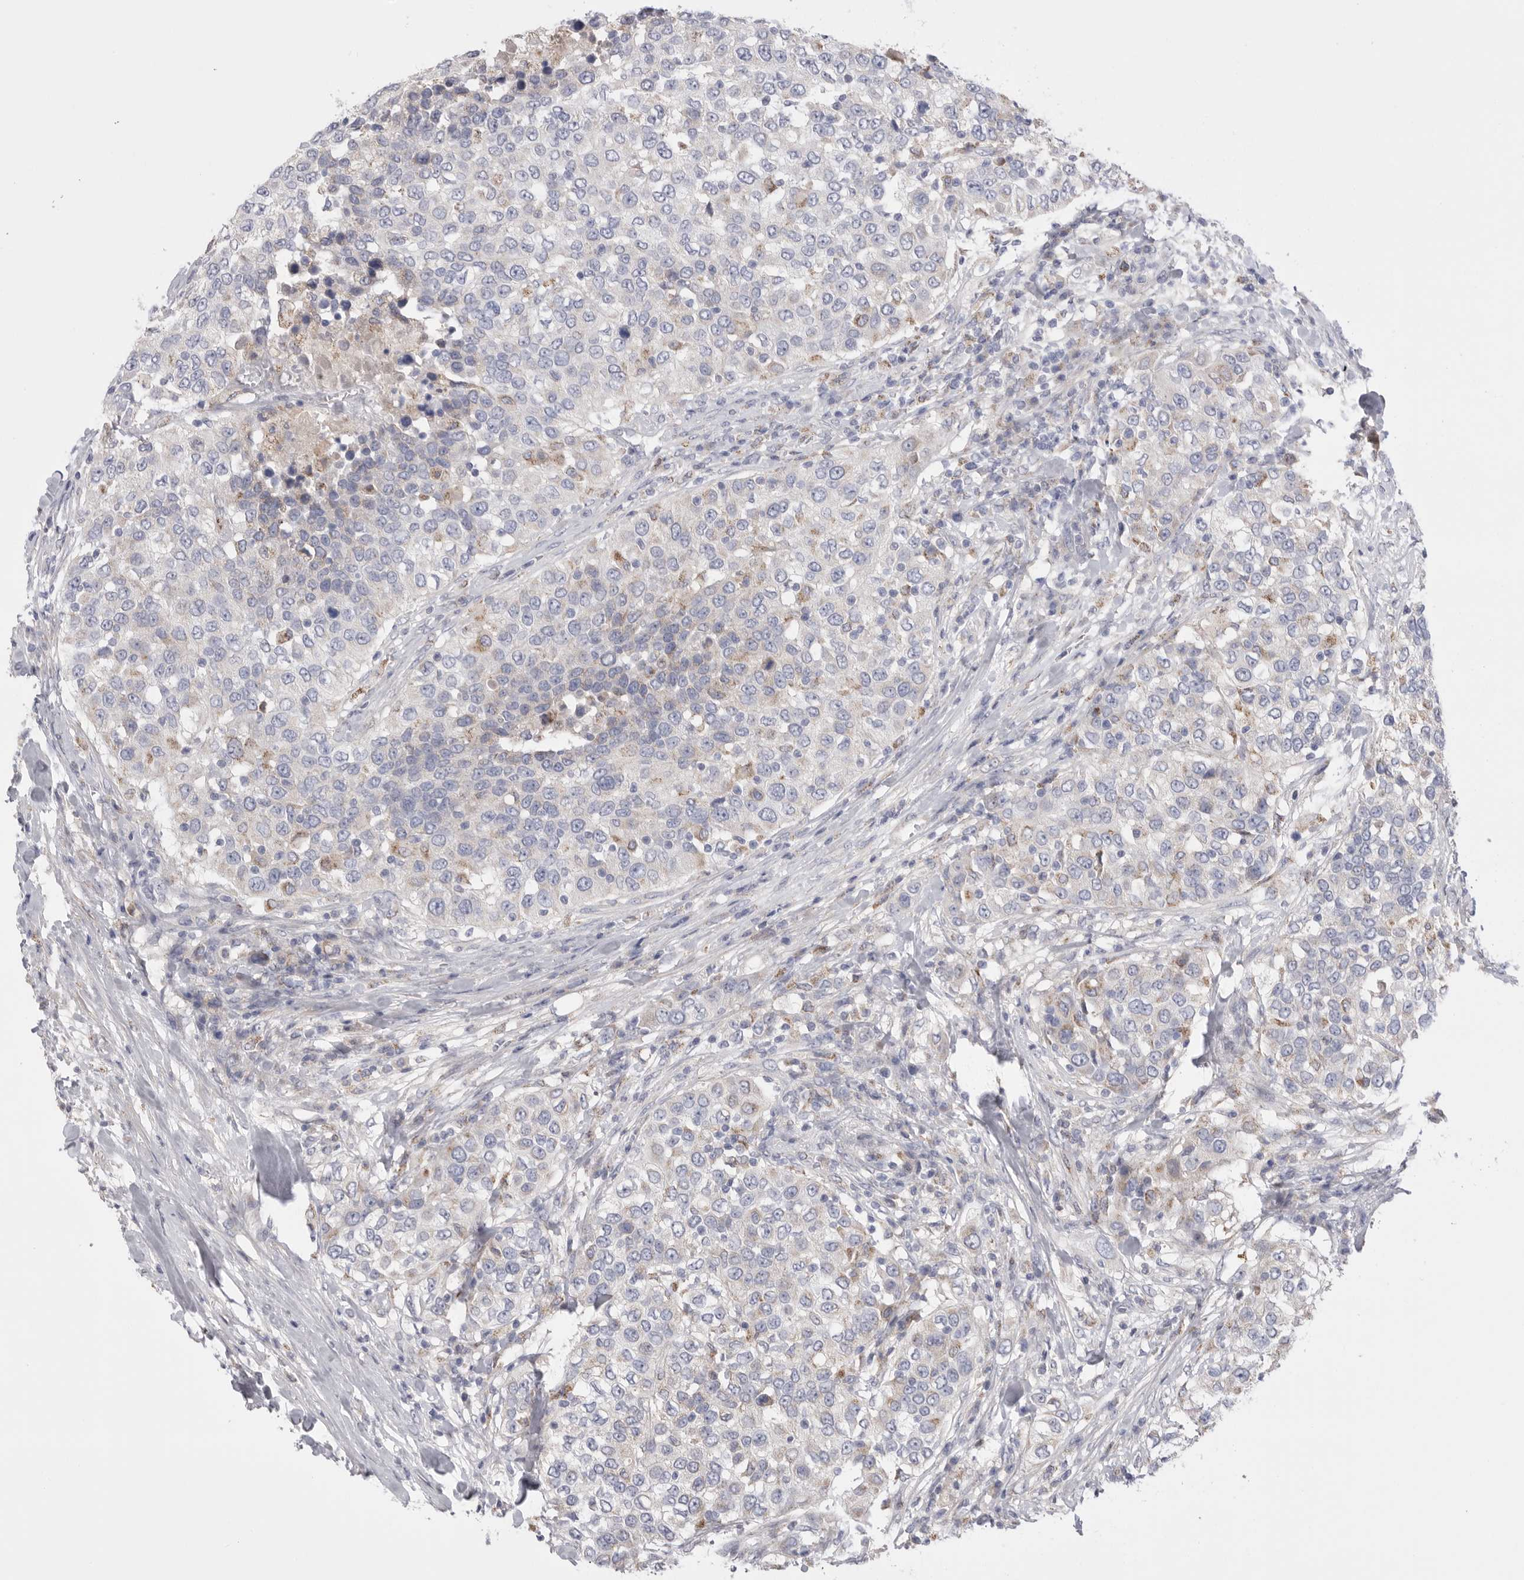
{"staining": {"intensity": "weak", "quantity": "<25%", "location": "cytoplasmic/membranous"}, "tissue": "urothelial cancer", "cell_type": "Tumor cells", "image_type": "cancer", "snomed": [{"axis": "morphology", "description": "Urothelial carcinoma, High grade"}, {"axis": "topography", "description": "Urinary bladder"}], "caption": "Immunohistochemistry of human high-grade urothelial carcinoma demonstrates no expression in tumor cells.", "gene": "CCDC126", "patient": {"sex": "female", "age": 80}}